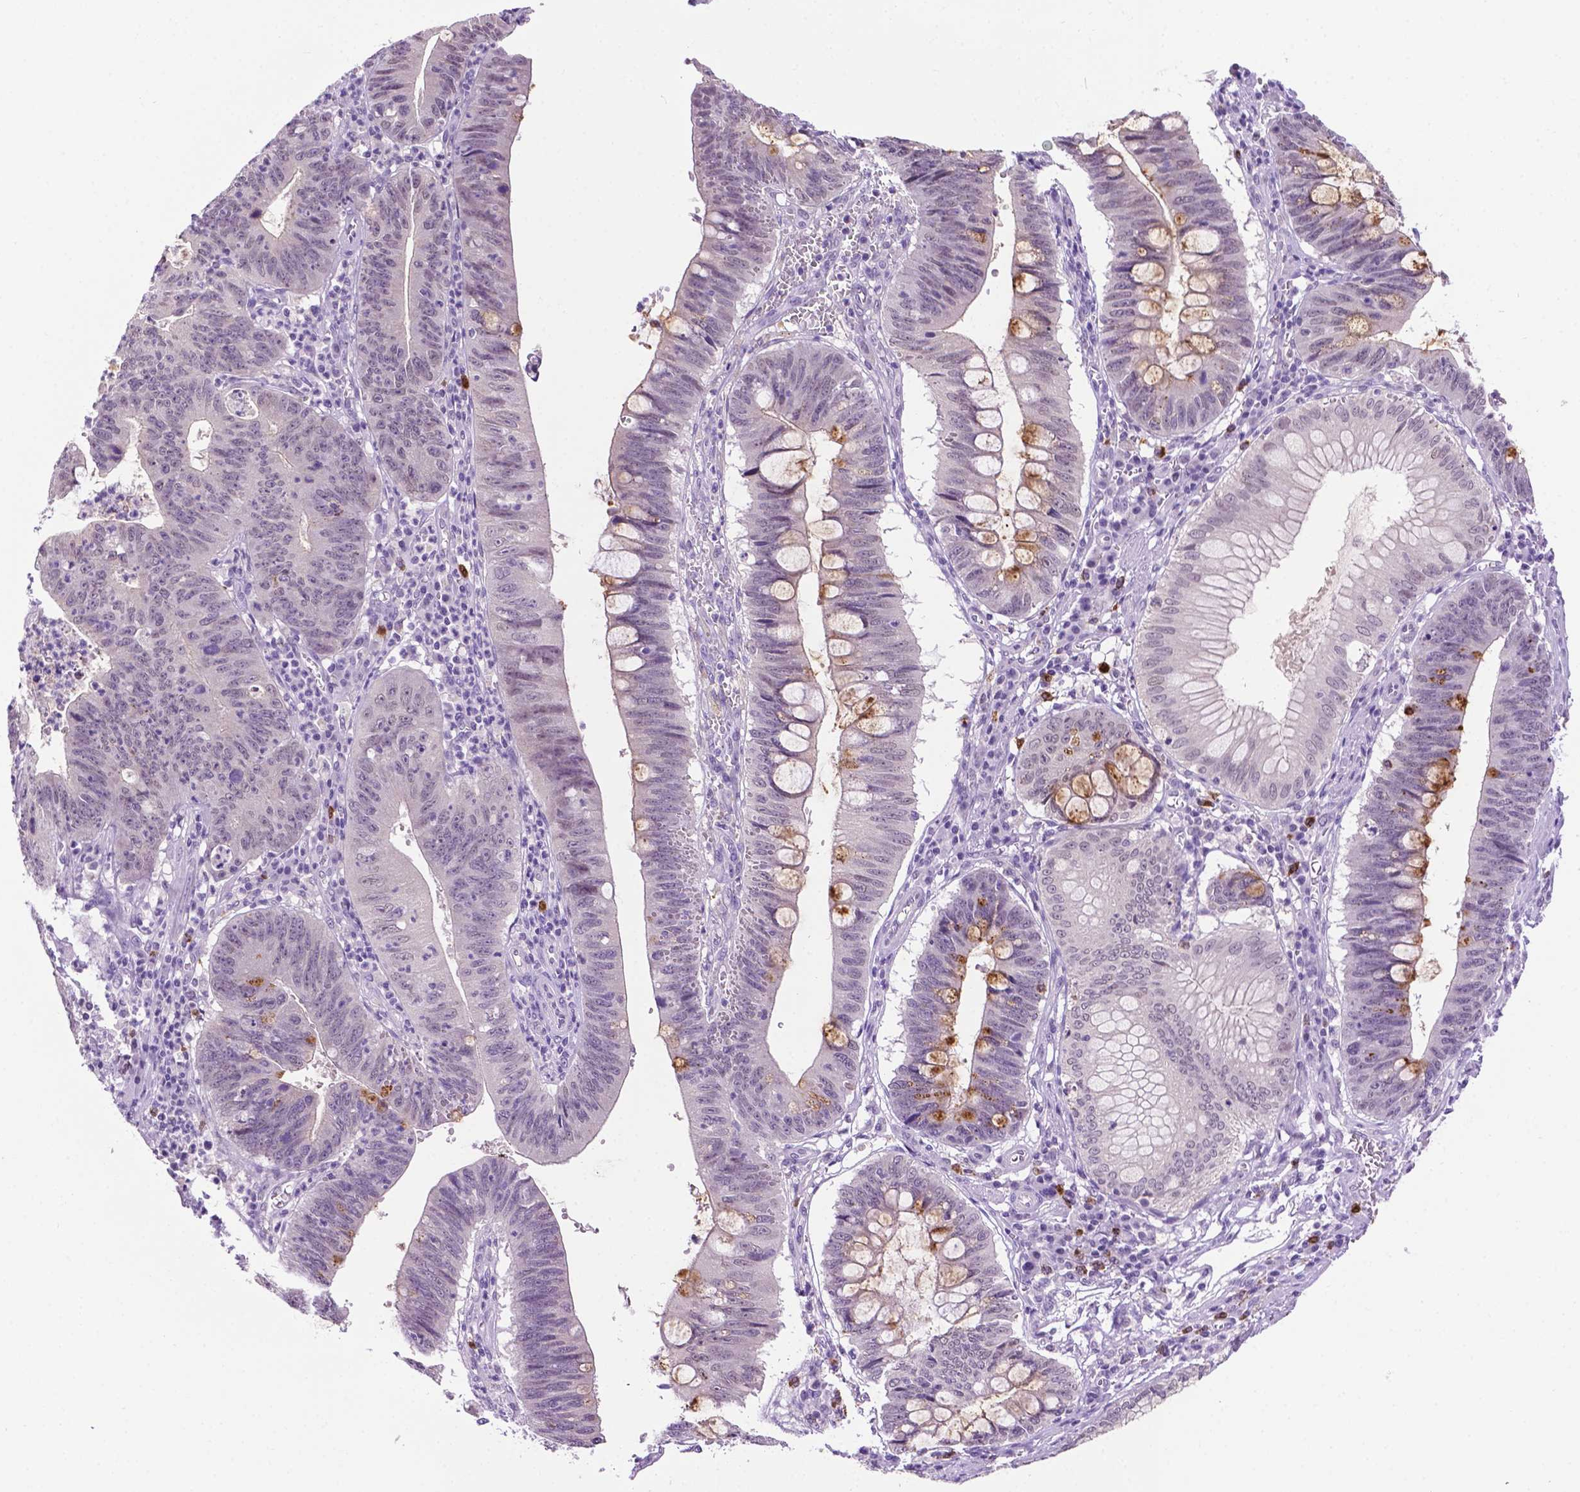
{"staining": {"intensity": "moderate", "quantity": "<25%", "location": "cytoplasmic/membranous"}, "tissue": "stomach cancer", "cell_type": "Tumor cells", "image_type": "cancer", "snomed": [{"axis": "morphology", "description": "Adenocarcinoma, NOS"}, {"axis": "topography", "description": "Stomach"}], "caption": "This micrograph displays IHC staining of stomach cancer, with low moderate cytoplasmic/membranous expression in about <25% of tumor cells.", "gene": "MMP27", "patient": {"sex": "male", "age": 59}}